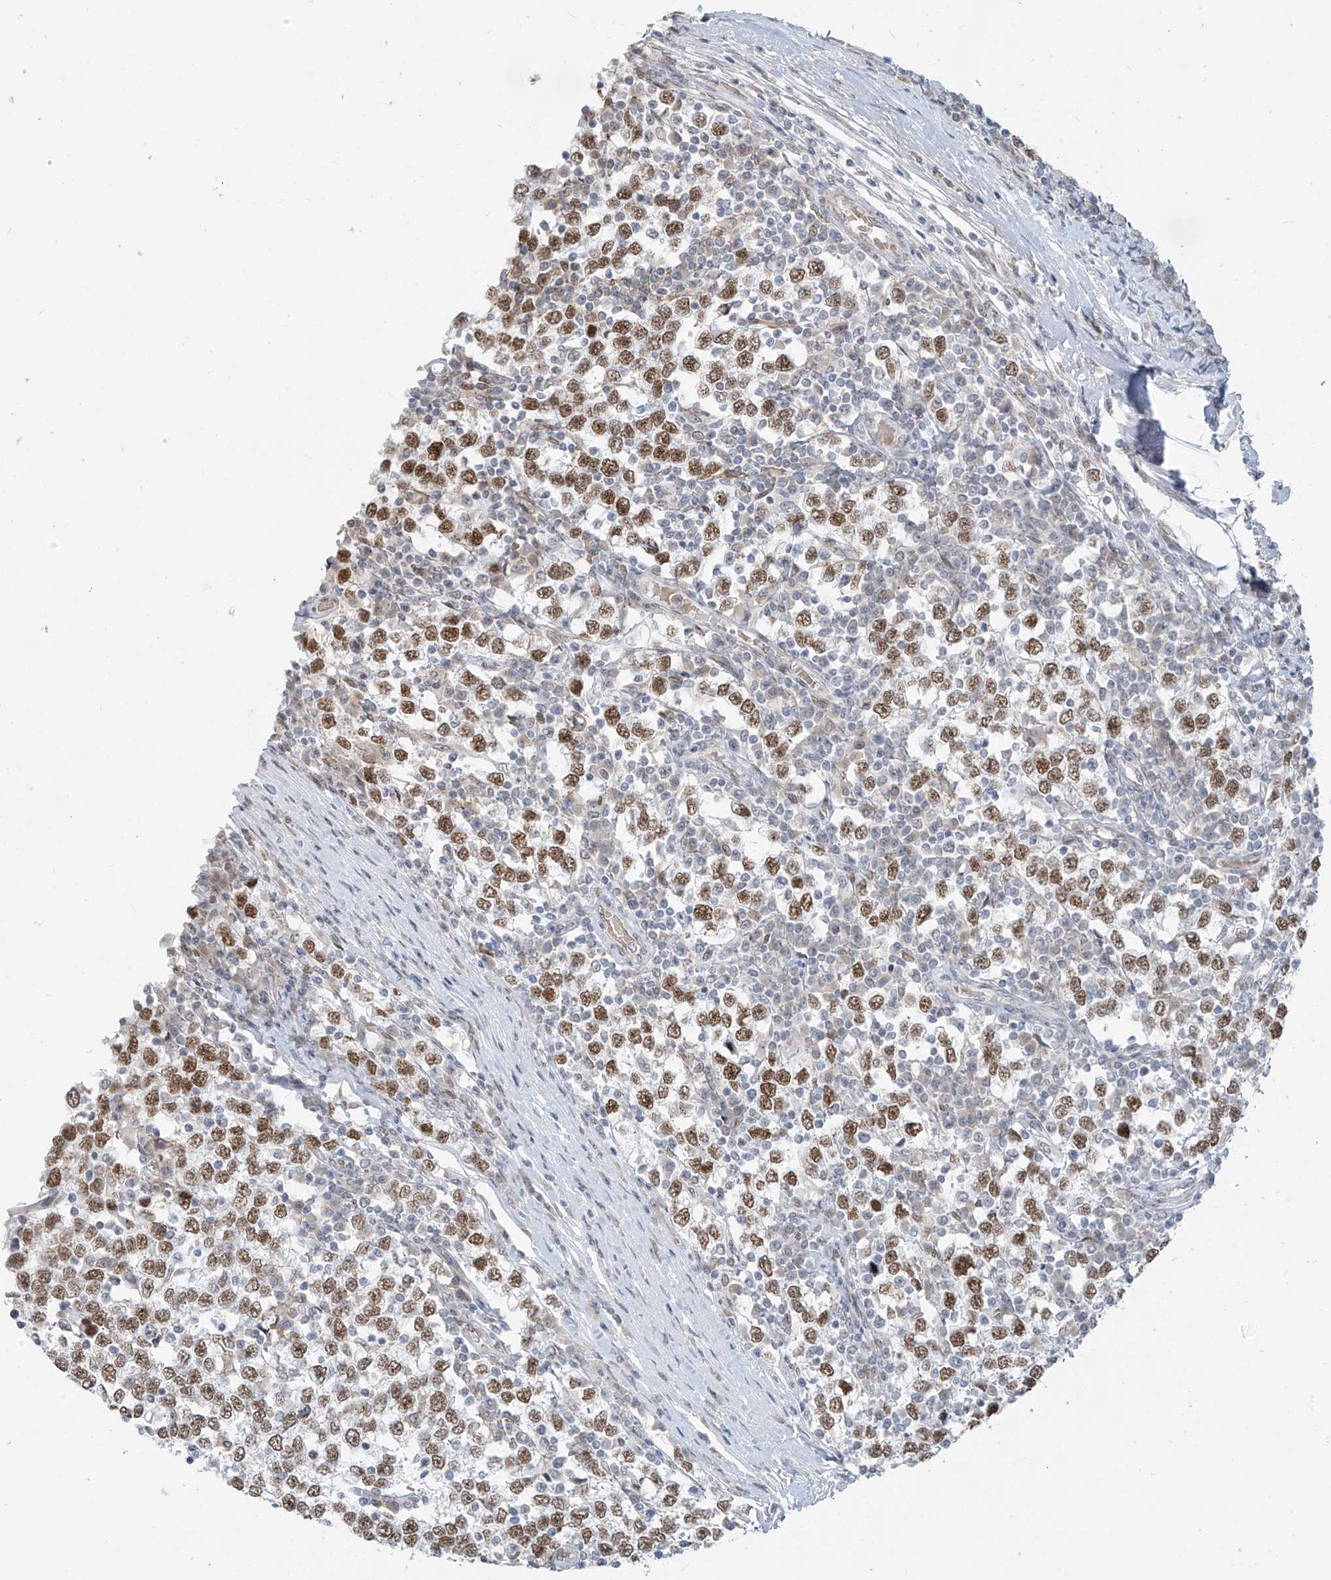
{"staining": {"intensity": "moderate", "quantity": ">75%", "location": "nuclear"}, "tissue": "testis cancer", "cell_type": "Tumor cells", "image_type": "cancer", "snomed": [{"axis": "morphology", "description": "Seminoma, NOS"}, {"axis": "topography", "description": "Testis"}], "caption": "Immunohistochemistry photomicrograph of neoplastic tissue: testis seminoma stained using IHC shows medium levels of moderate protein expression localized specifically in the nuclear of tumor cells, appearing as a nuclear brown color.", "gene": "MCM9", "patient": {"sex": "male", "age": 65}}